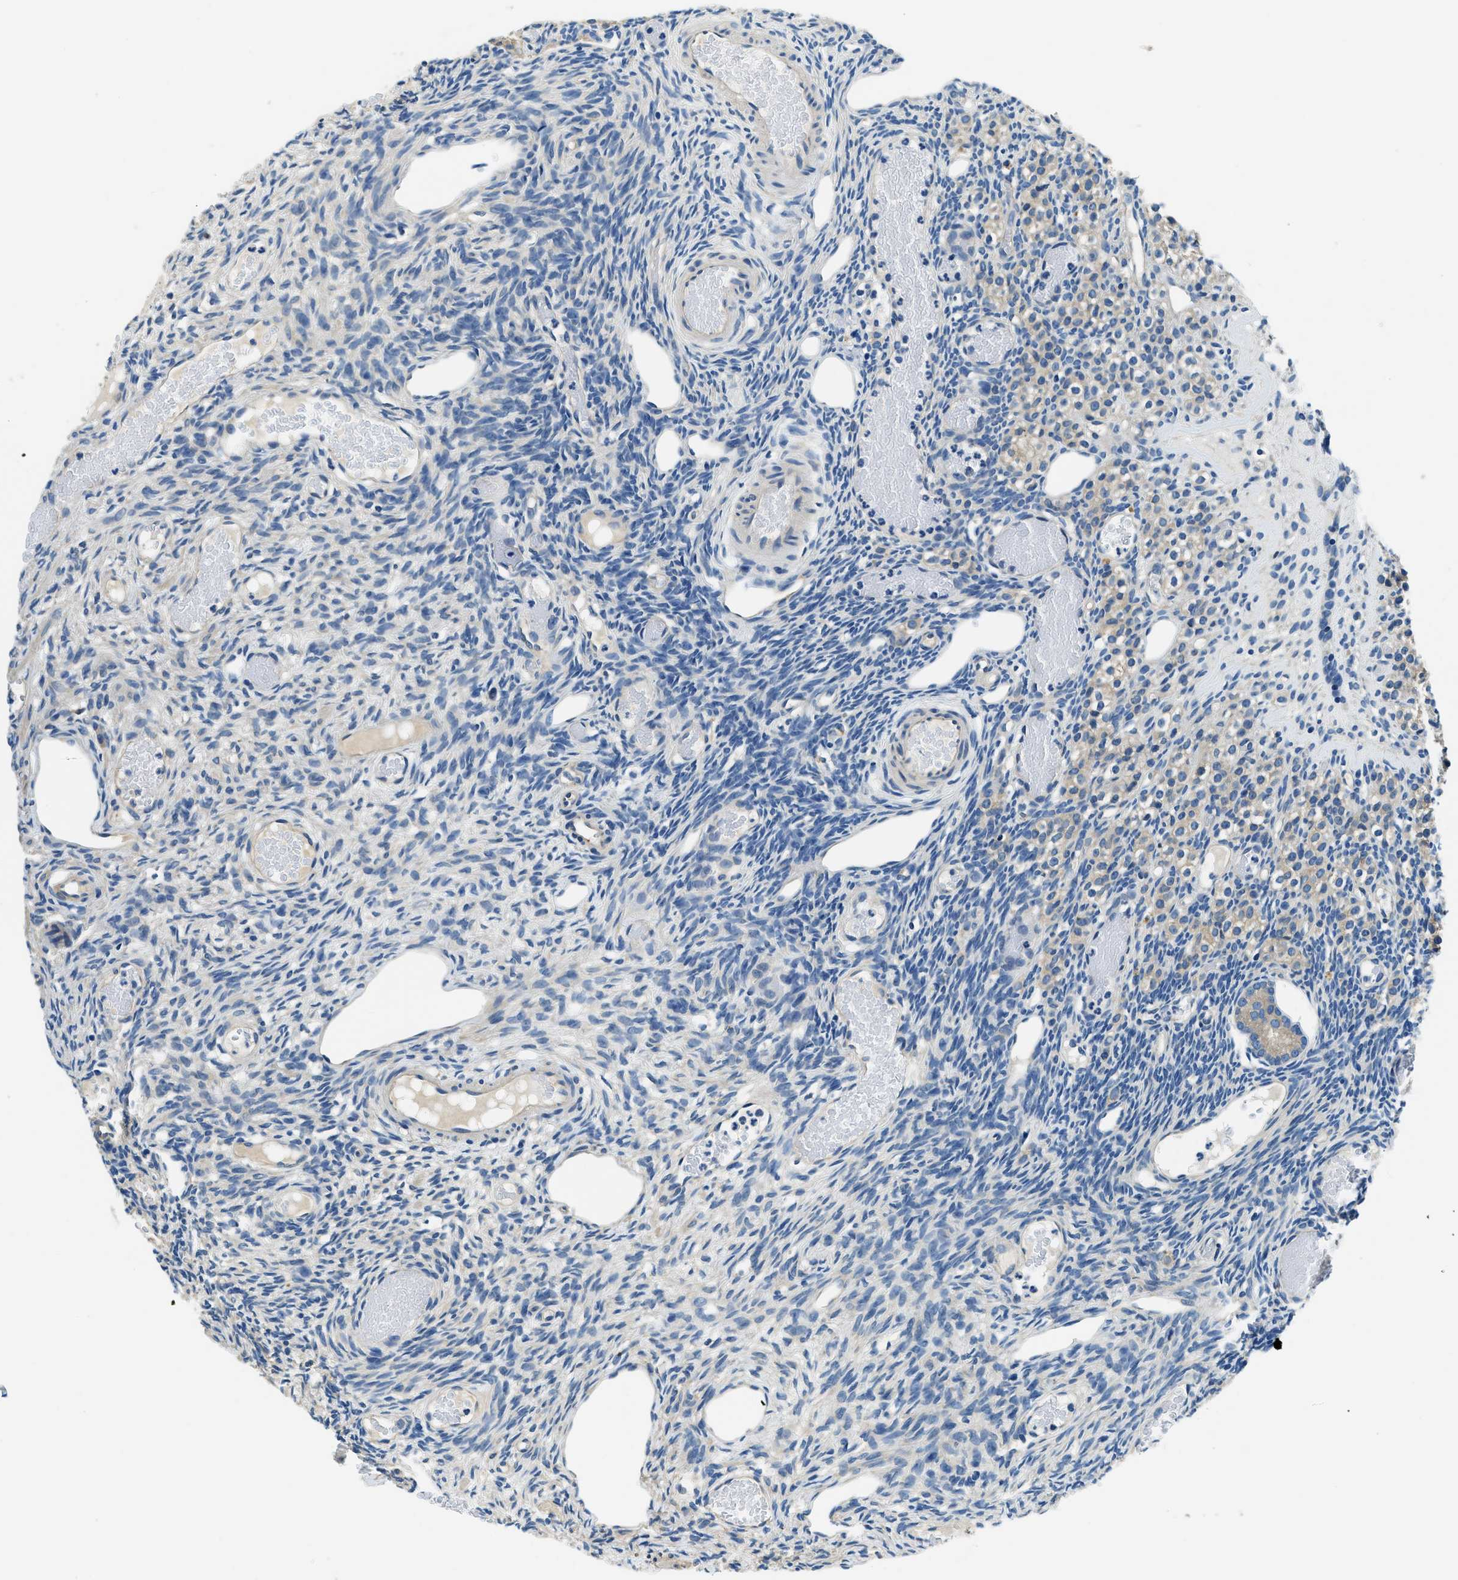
{"staining": {"intensity": "weak", "quantity": "<25%", "location": "cytoplasmic/membranous"}, "tissue": "ovary", "cell_type": "Ovarian stroma cells", "image_type": "normal", "snomed": [{"axis": "morphology", "description": "Normal tissue, NOS"}, {"axis": "topography", "description": "Ovary"}], "caption": "IHC photomicrograph of normal ovary: human ovary stained with DAB shows no significant protein expression in ovarian stroma cells.", "gene": "TWF1", "patient": {"sex": "female", "age": 33}}